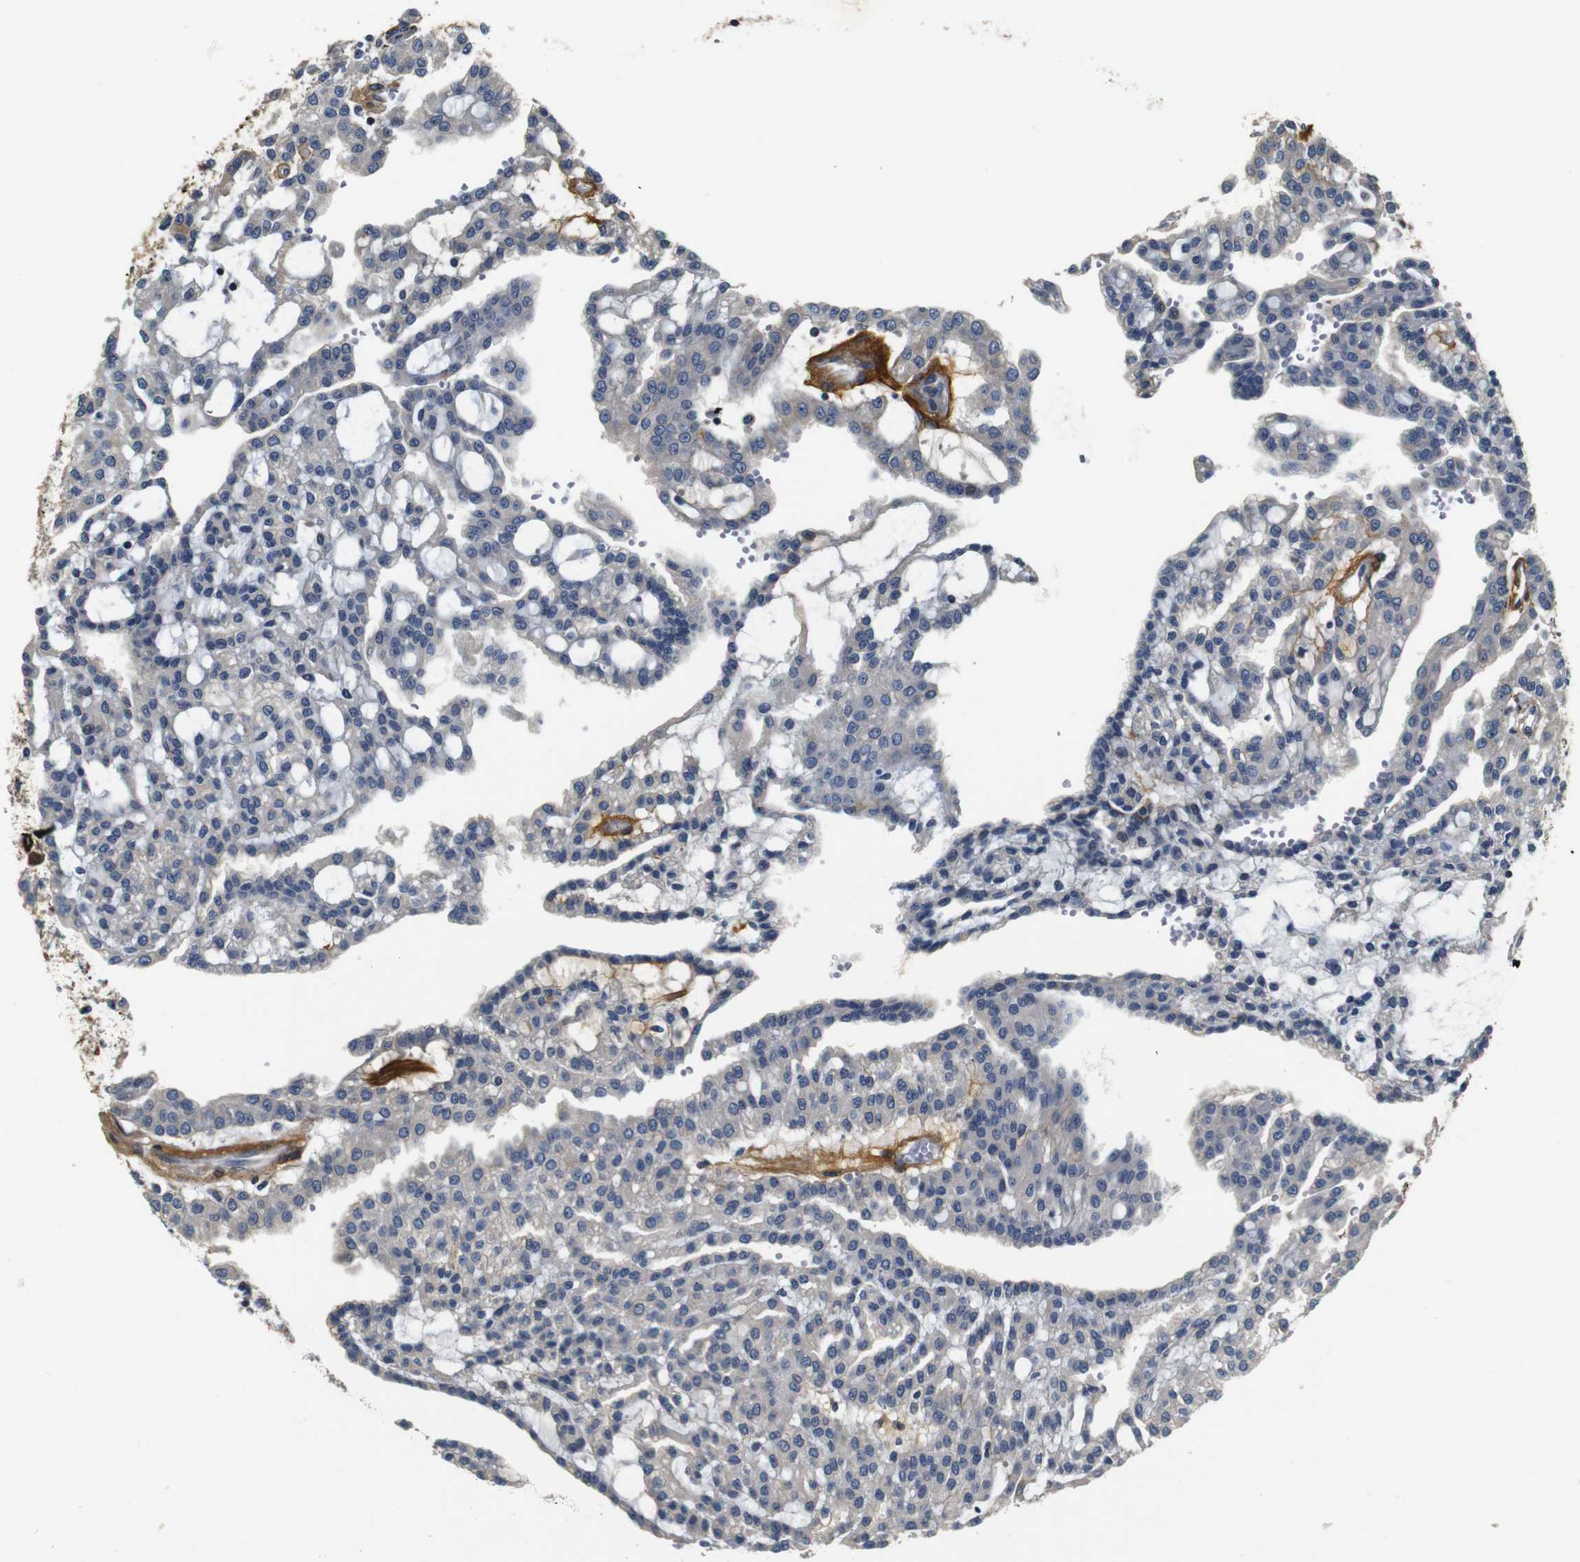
{"staining": {"intensity": "negative", "quantity": "none", "location": "none"}, "tissue": "renal cancer", "cell_type": "Tumor cells", "image_type": "cancer", "snomed": [{"axis": "morphology", "description": "Adenocarcinoma, NOS"}, {"axis": "topography", "description": "Kidney"}], "caption": "Renal adenocarcinoma stained for a protein using immunohistochemistry exhibits no expression tumor cells.", "gene": "COL1A1", "patient": {"sex": "male", "age": 63}}